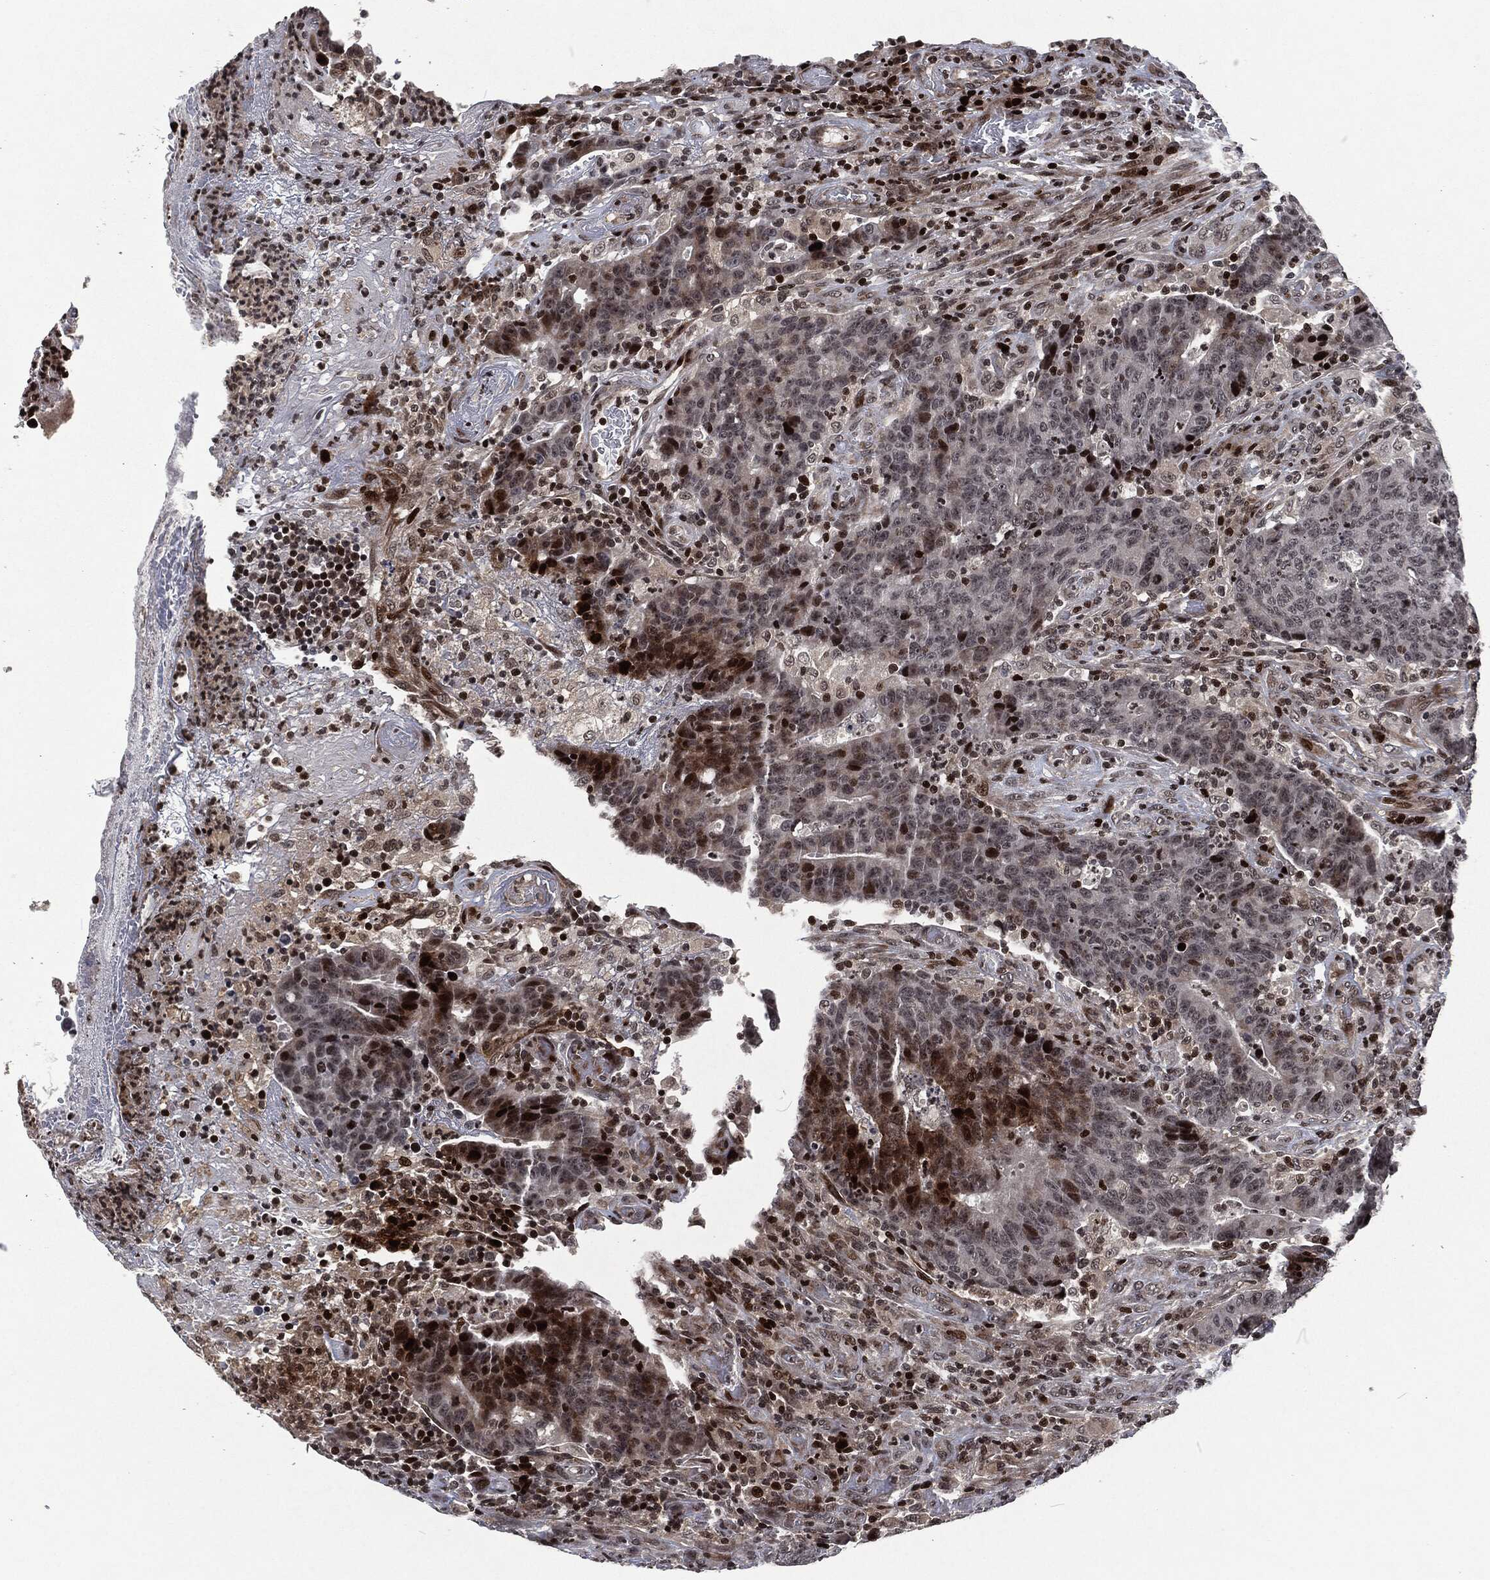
{"staining": {"intensity": "moderate", "quantity": "<25%", "location": "nuclear"}, "tissue": "colorectal cancer", "cell_type": "Tumor cells", "image_type": "cancer", "snomed": [{"axis": "morphology", "description": "Adenocarcinoma, NOS"}, {"axis": "topography", "description": "Colon"}], "caption": "The immunohistochemical stain shows moderate nuclear expression in tumor cells of adenocarcinoma (colorectal) tissue. (DAB IHC, brown staining for protein, blue staining for nuclei).", "gene": "EGFR", "patient": {"sex": "female", "age": 75}}